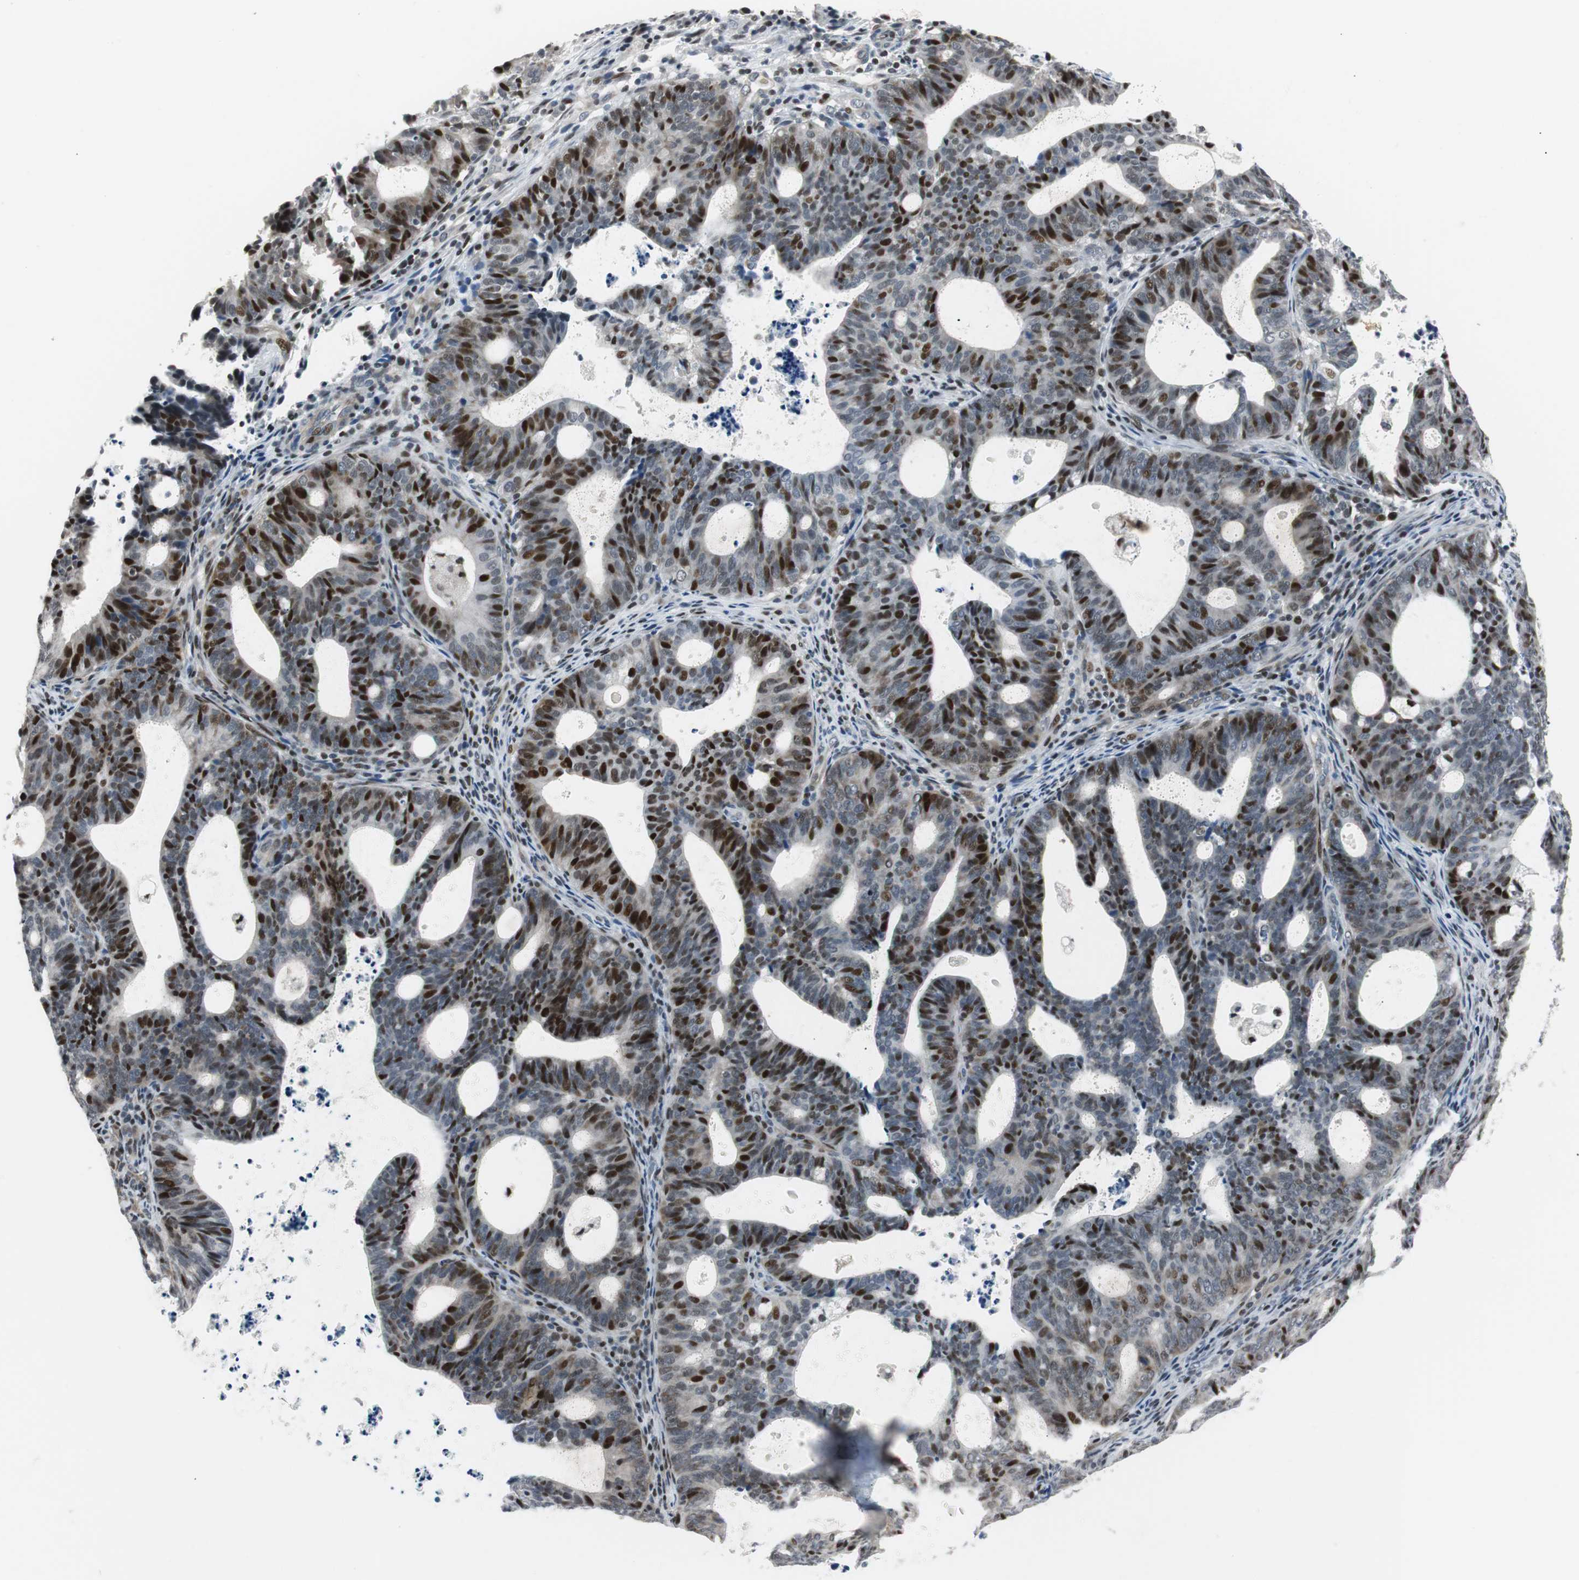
{"staining": {"intensity": "strong", "quantity": "25%-75%", "location": "nuclear"}, "tissue": "endometrial cancer", "cell_type": "Tumor cells", "image_type": "cancer", "snomed": [{"axis": "morphology", "description": "Adenocarcinoma, NOS"}, {"axis": "topography", "description": "Uterus"}], "caption": "This is a micrograph of immunohistochemistry staining of adenocarcinoma (endometrial), which shows strong staining in the nuclear of tumor cells.", "gene": "RAD1", "patient": {"sex": "female", "age": 83}}